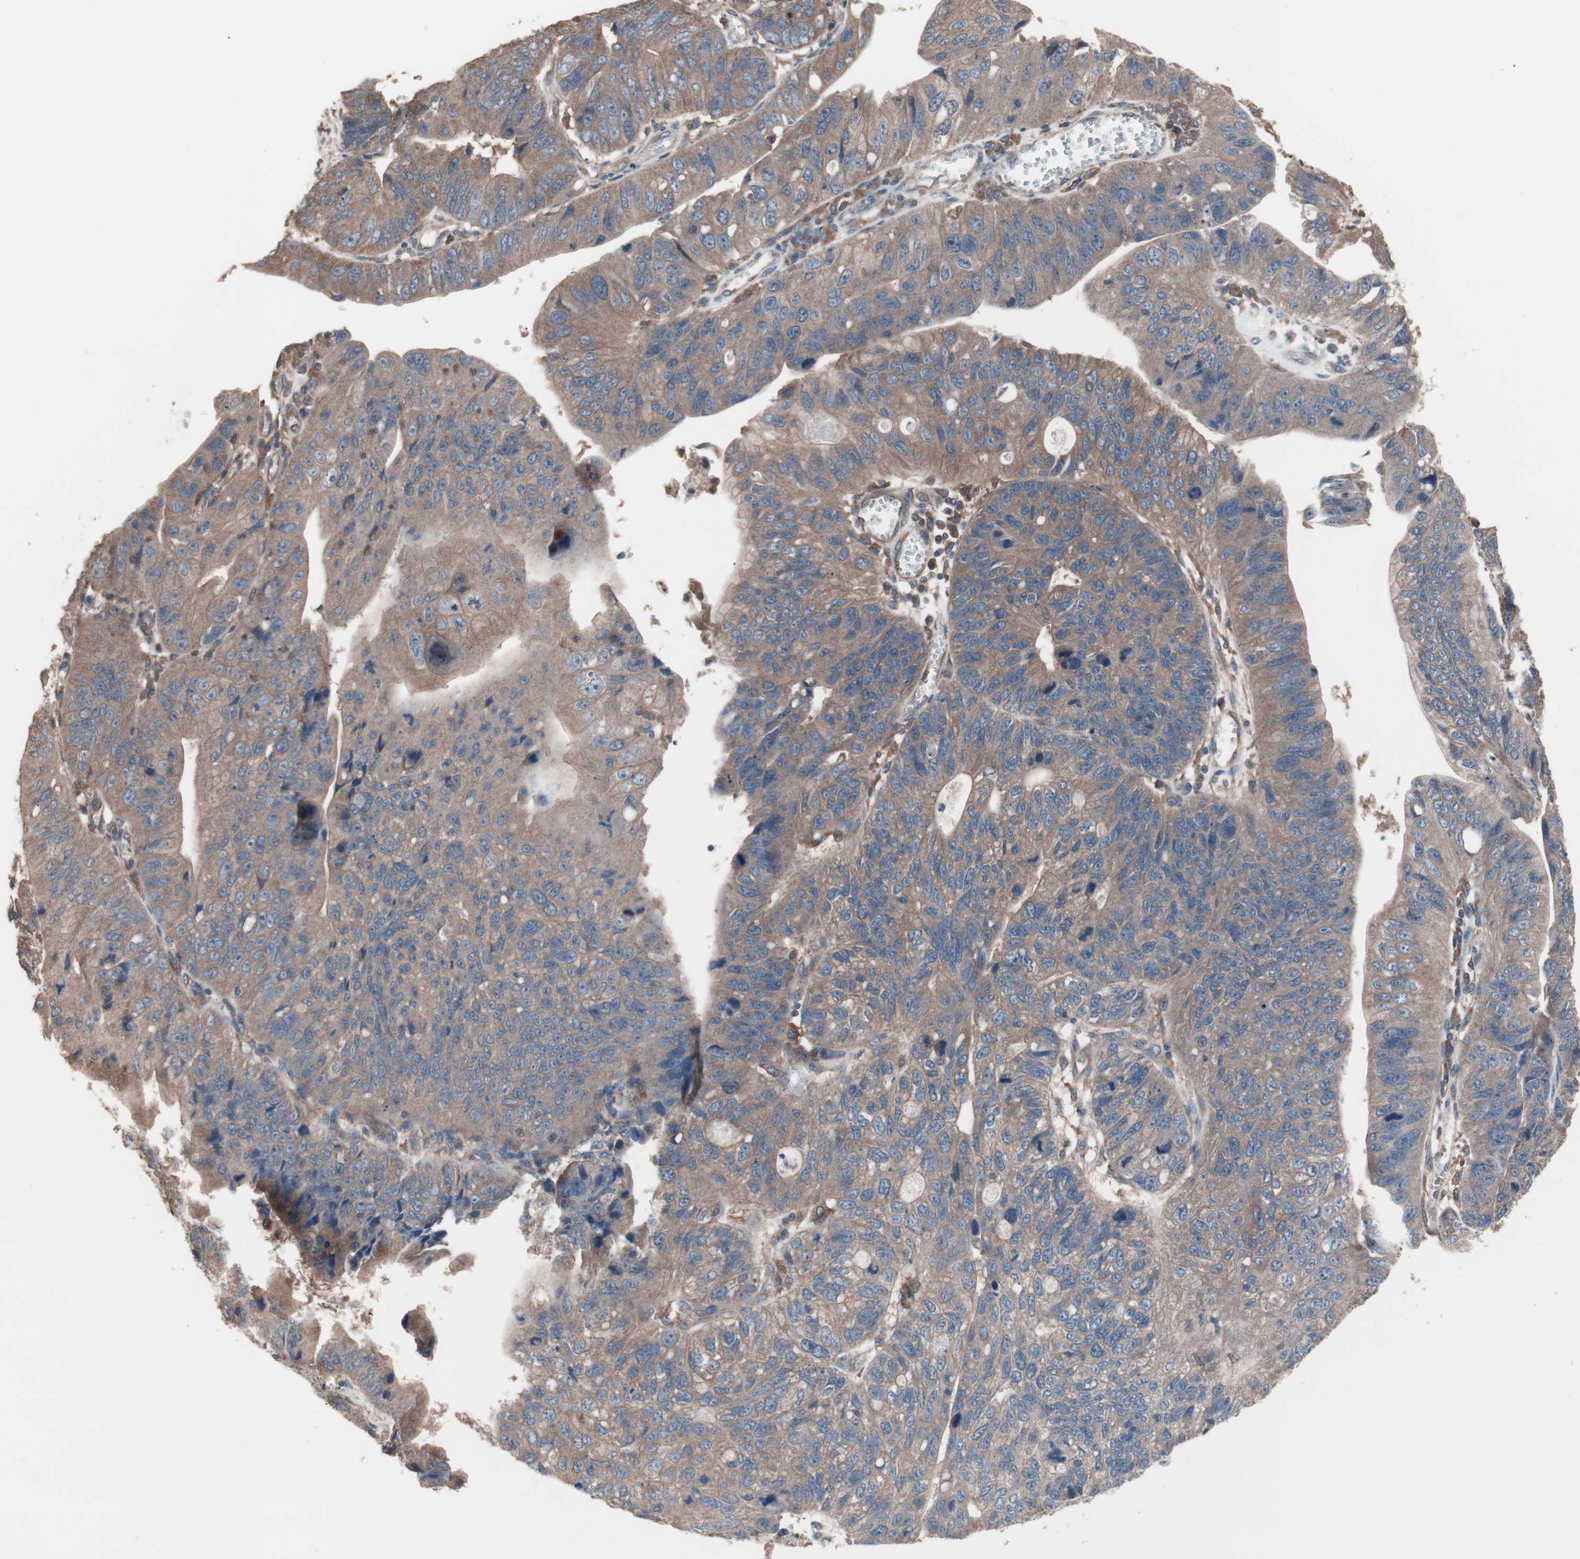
{"staining": {"intensity": "weak", "quantity": ">75%", "location": "cytoplasmic/membranous"}, "tissue": "stomach cancer", "cell_type": "Tumor cells", "image_type": "cancer", "snomed": [{"axis": "morphology", "description": "Adenocarcinoma, NOS"}, {"axis": "topography", "description": "Stomach"}], "caption": "A high-resolution photomicrograph shows immunohistochemistry (IHC) staining of stomach adenocarcinoma, which demonstrates weak cytoplasmic/membranous expression in about >75% of tumor cells. The staining was performed using DAB (3,3'-diaminobenzidine), with brown indicating positive protein expression. Nuclei are stained blue with hematoxylin.", "gene": "ATG7", "patient": {"sex": "male", "age": 59}}